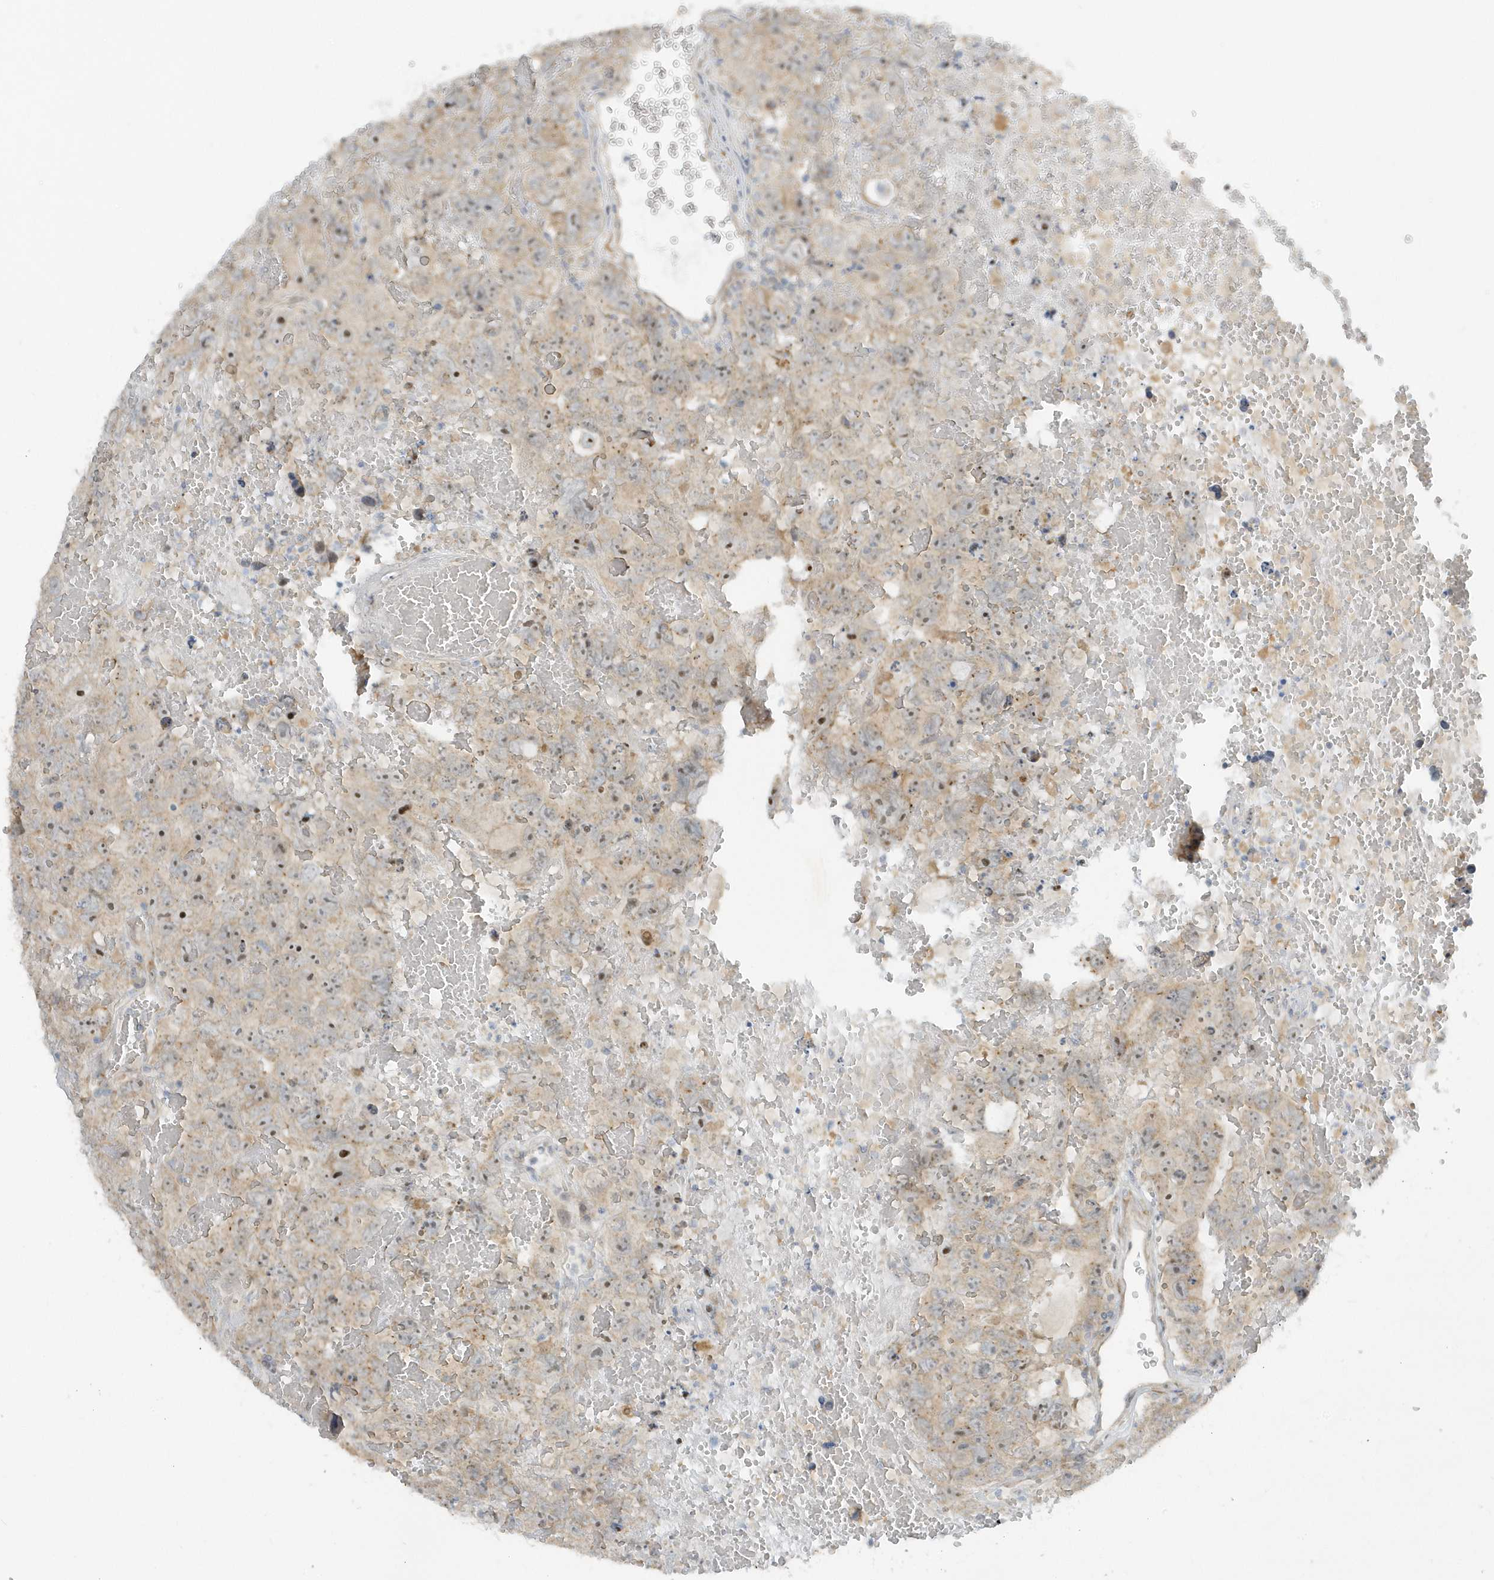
{"staining": {"intensity": "moderate", "quantity": "<25%", "location": "nuclear"}, "tissue": "testis cancer", "cell_type": "Tumor cells", "image_type": "cancer", "snomed": [{"axis": "morphology", "description": "Carcinoma, Embryonal, NOS"}, {"axis": "topography", "description": "Testis"}], "caption": "A brown stain shows moderate nuclear positivity of a protein in human testis cancer (embryonal carcinoma) tumor cells.", "gene": "SCN3A", "patient": {"sex": "male", "age": 45}}